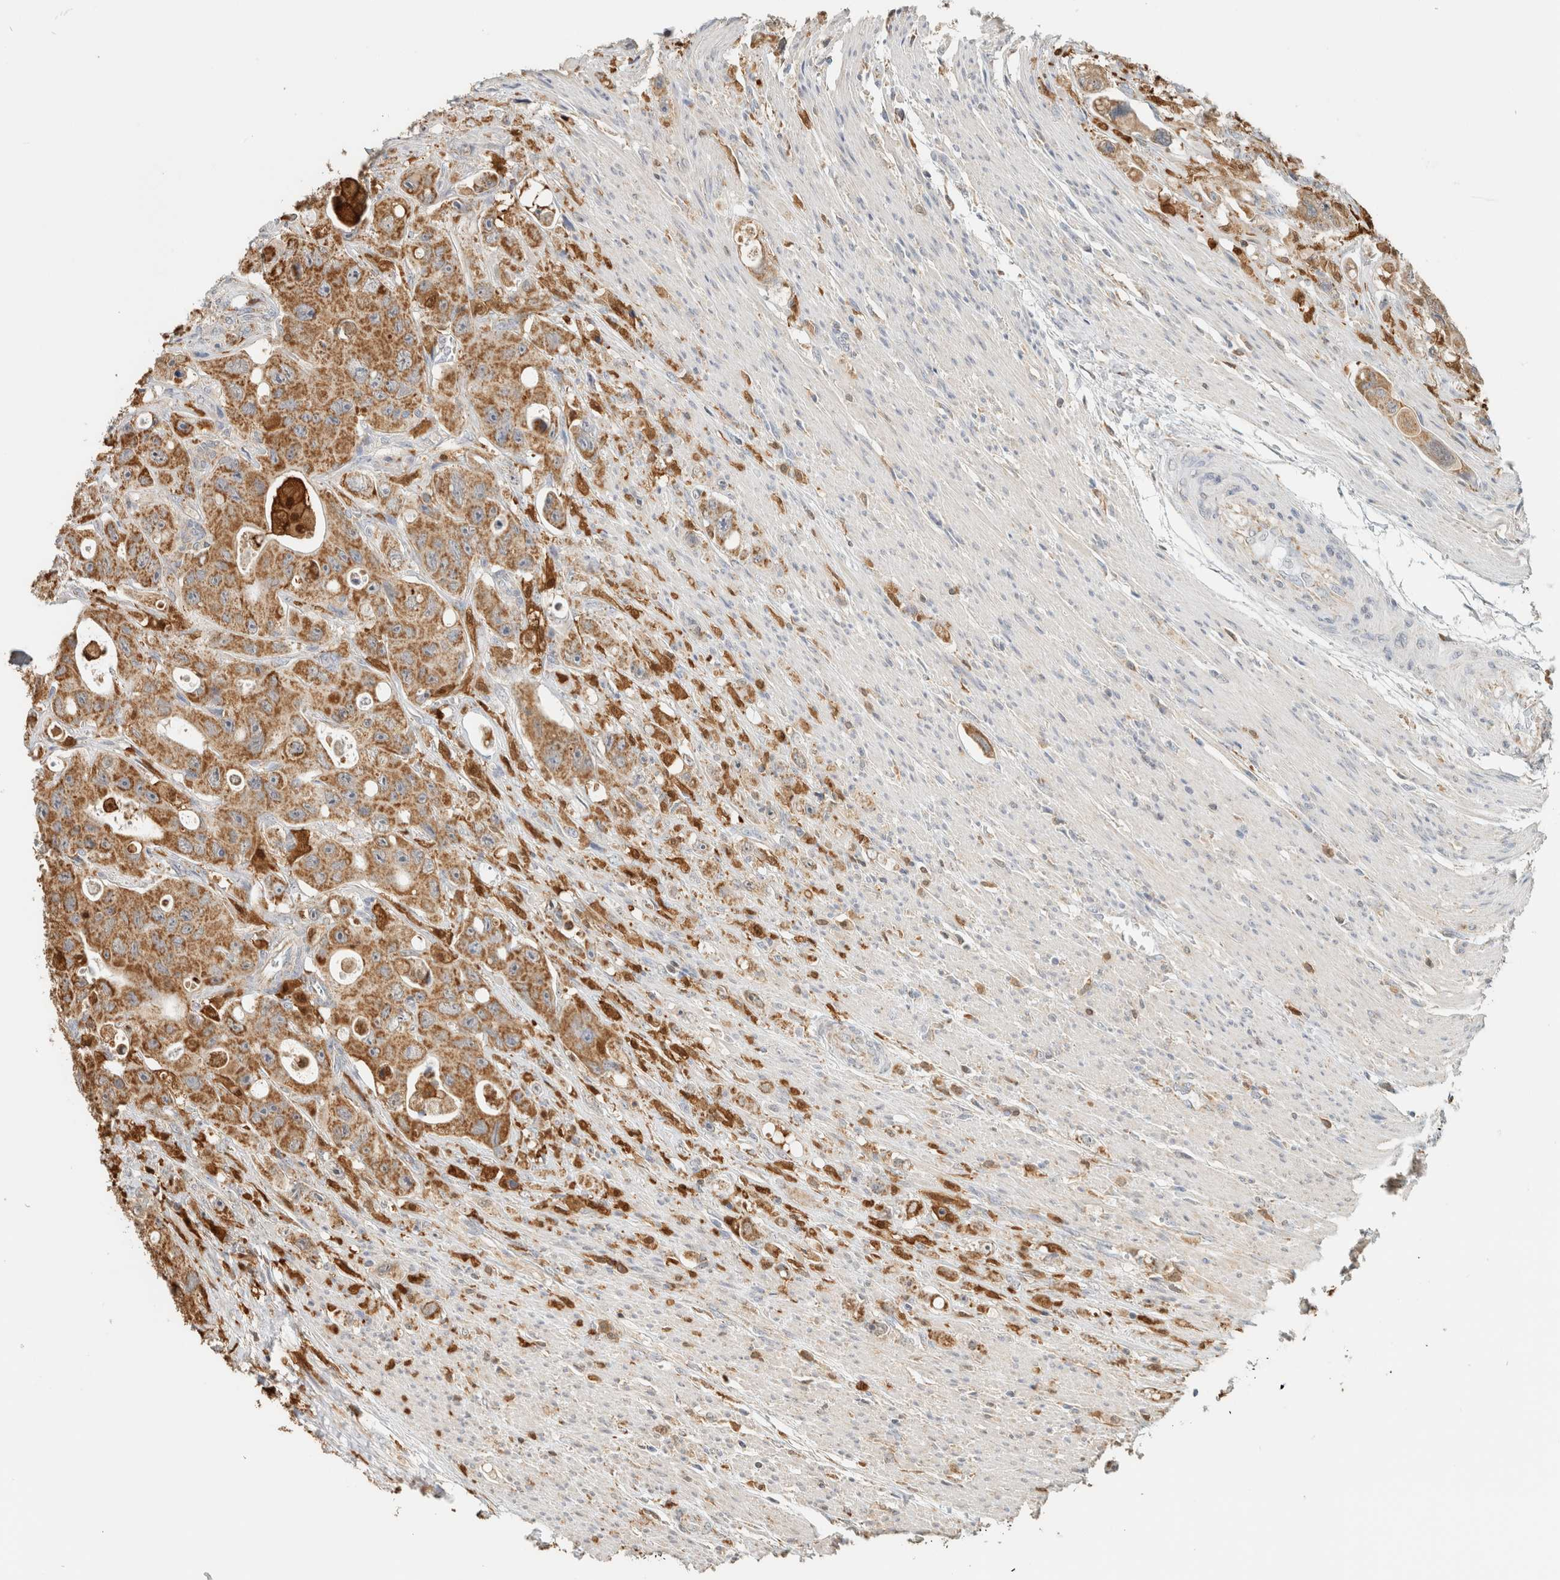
{"staining": {"intensity": "moderate", "quantity": ">75%", "location": "cytoplasmic/membranous"}, "tissue": "colorectal cancer", "cell_type": "Tumor cells", "image_type": "cancer", "snomed": [{"axis": "morphology", "description": "Adenocarcinoma, NOS"}, {"axis": "topography", "description": "Colon"}], "caption": "Immunohistochemistry (IHC) photomicrograph of neoplastic tissue: human adenocarcinoma (colorectal) stained using immunohistochemistry shows medium levels of moderate protein expression localized specifically in the cytoplasmic/membranous of tumor cells, appearing as a cytoplasmic/membranous brown color.", "gene": "CAPG", "patient": {"sex": "female", "age": 46}}